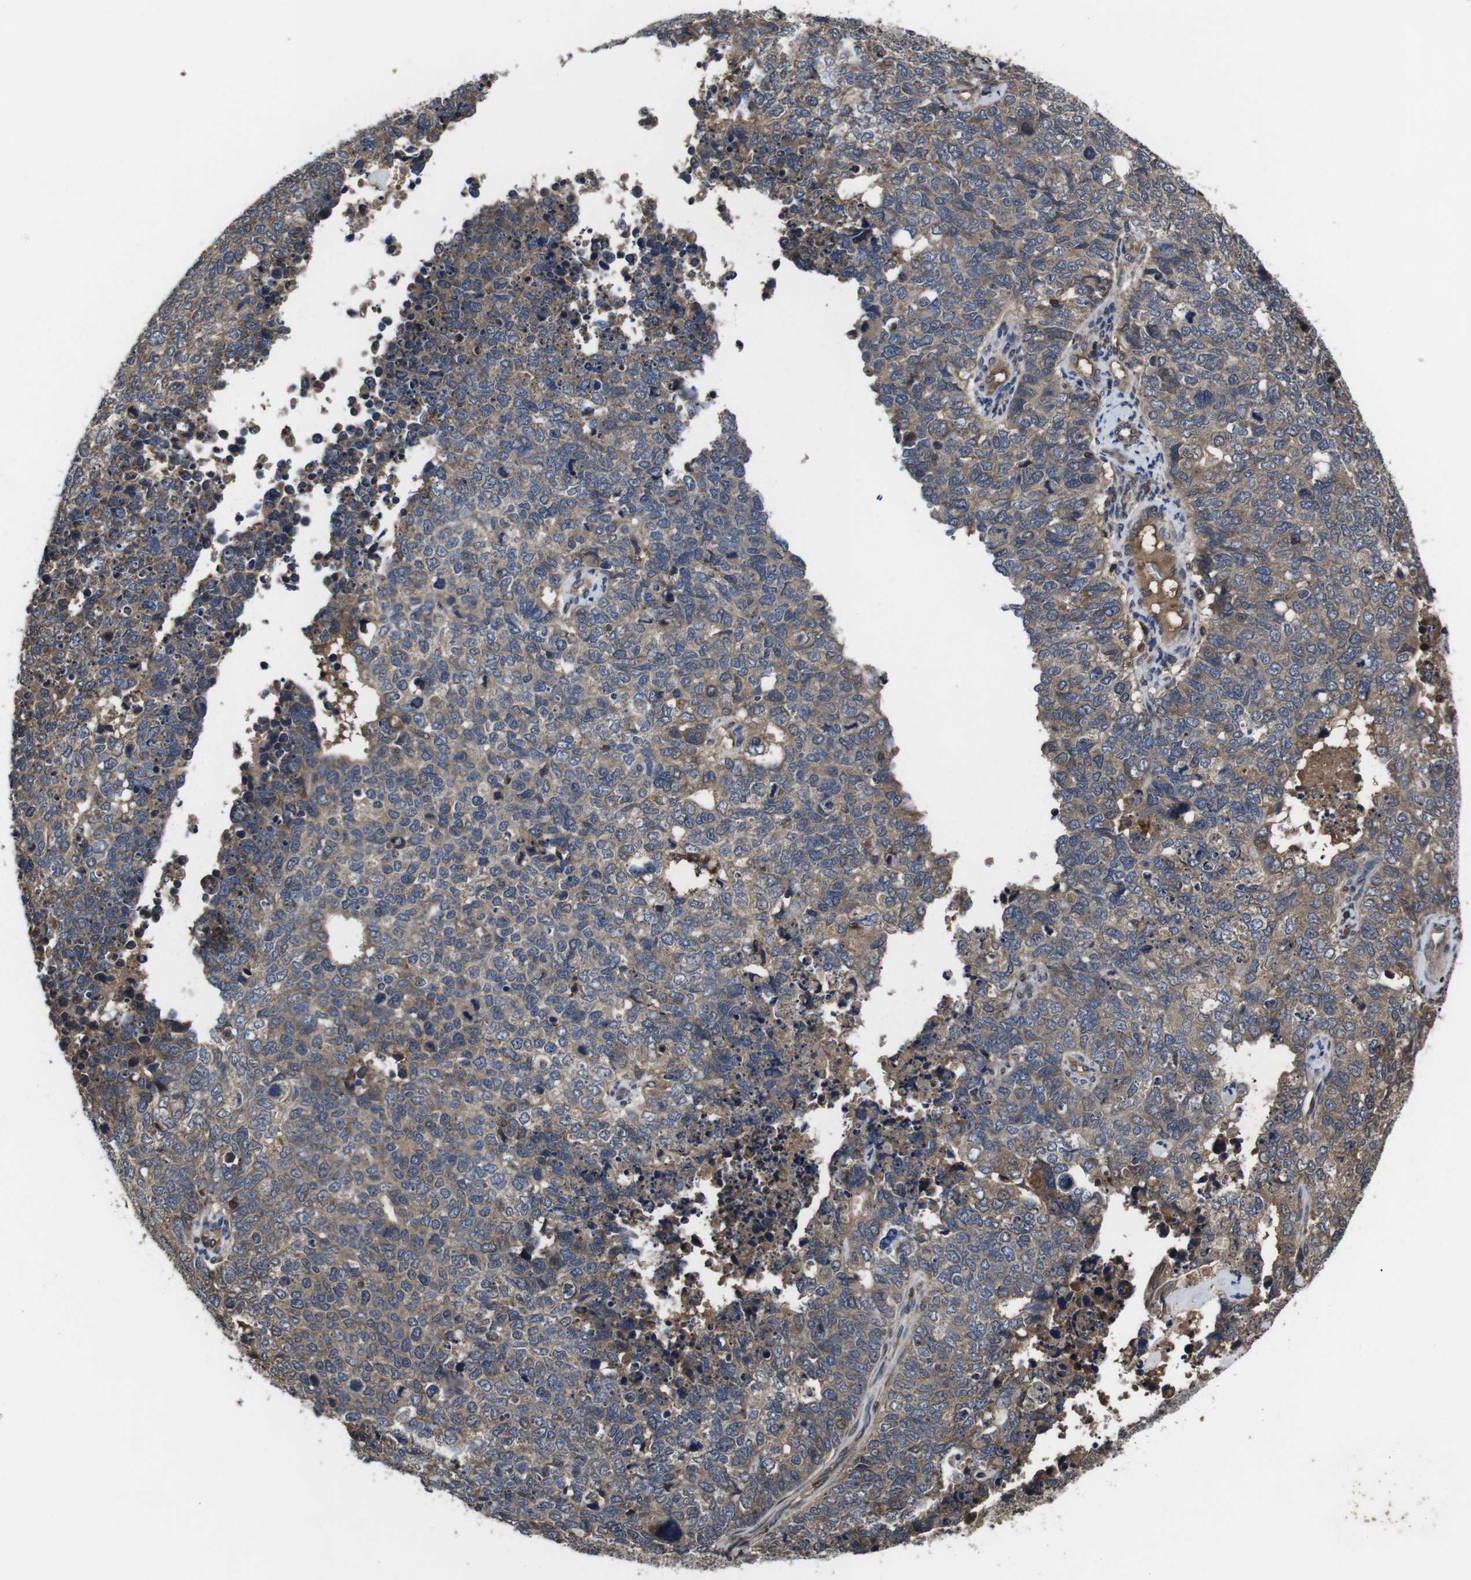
{"staining": {"intensity": "weak", "quantity": ">75%", "location": "cytoplasmic/membranous"}, "tissue": "cervical cancer", "cell_type": "Tumor cells", "image_type": "cancer", "snomed": [{"axis": "morphology", "description": "Squamous cell carcinoma, NOS"}, {"axis": "topography", "description": "Cervix"}], "caption": "Immunohistochemistry (IHC) image of neoplastic tissue: human cervical squamous cell carcinoma stained using IHC demonstrates low levels of weak protein expression localized specifically in the cytoplasmic/membranous of tumor cells, appearing as a cytoplasmic/membranous brown color.", "gene": "CXCL11", "patient": {"sex": "female", "age": 63}}